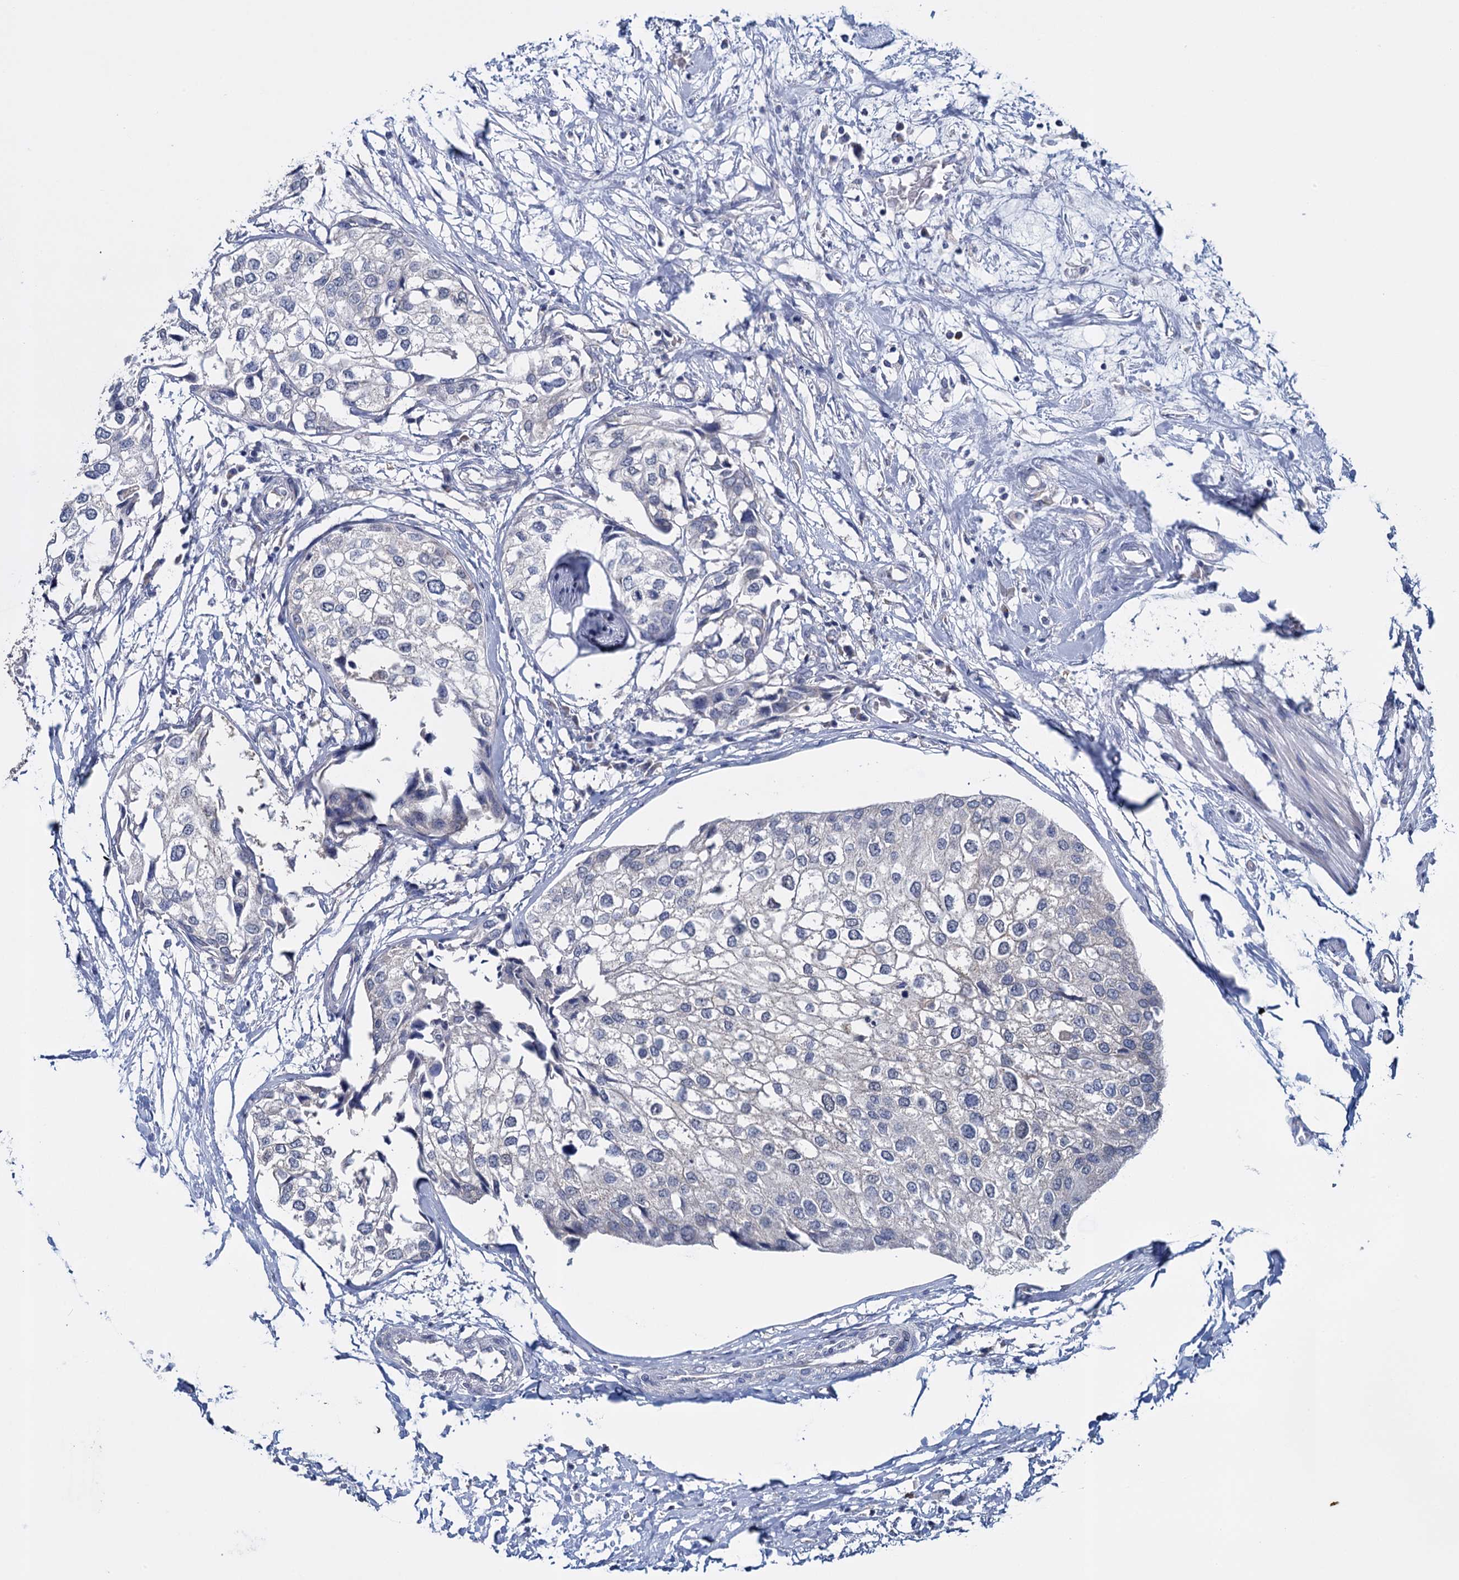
{"staining": {"intensity": "negative", "quantity": "none", "location": "none"}, "tissue": "urothelial cancer", "cell_type": "Tumor cells", "image_type": "cancer", "snomed": [{"axis": "morphology", "description": "Urothelial carcinoma, High grade"}, {"axis": "topography", "description": "Urinary bladder"}], "caption": "Image shows no significant protein positivity in tumor cells of urothelial cancer. (IHC, brightfield microscopy, high magnification).", "gene": "GSTM2", "patient": {"sex": "male", "age": 64}}